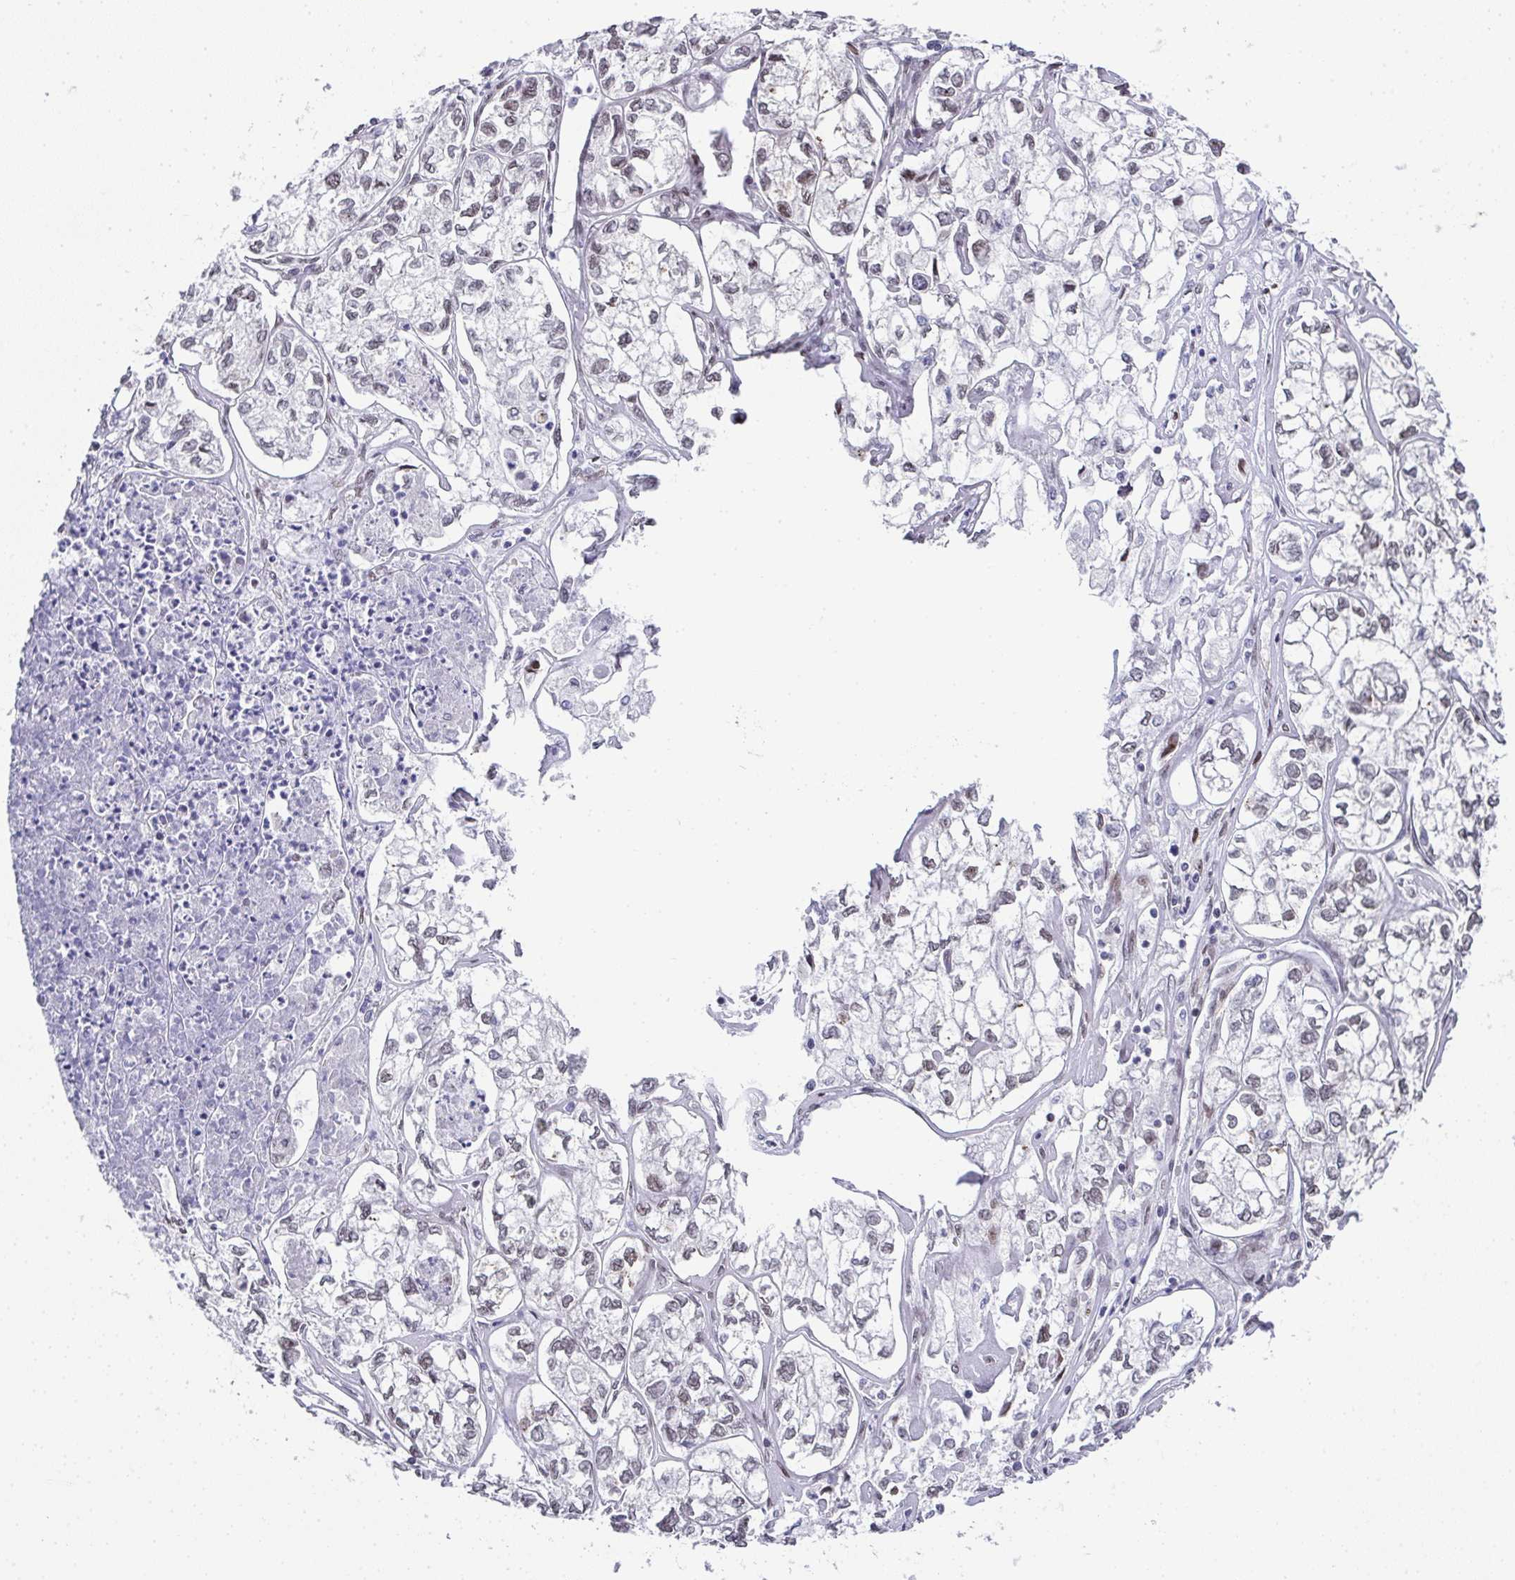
{"staining": {"intensity": "weak", "quantity": "<25%", "location": "nuclear"}, "tissue": "ovarian cancer", "cell_type": "Tumor cells", "image_type": "cancer", "snomed": [{"axis": "morphology", "description": "Carcinoma, endometroid"}, {"axis": "topography", "description": "Ovary"}], "caption": "A high-resolution image shows immunohistochemistry (IHC) staining of endometroid carcinoma (ovarian), which reveals no significant positivity in tumor cells.", "gene": "RB1", "patient": {"sex": "female", "age": 64}}